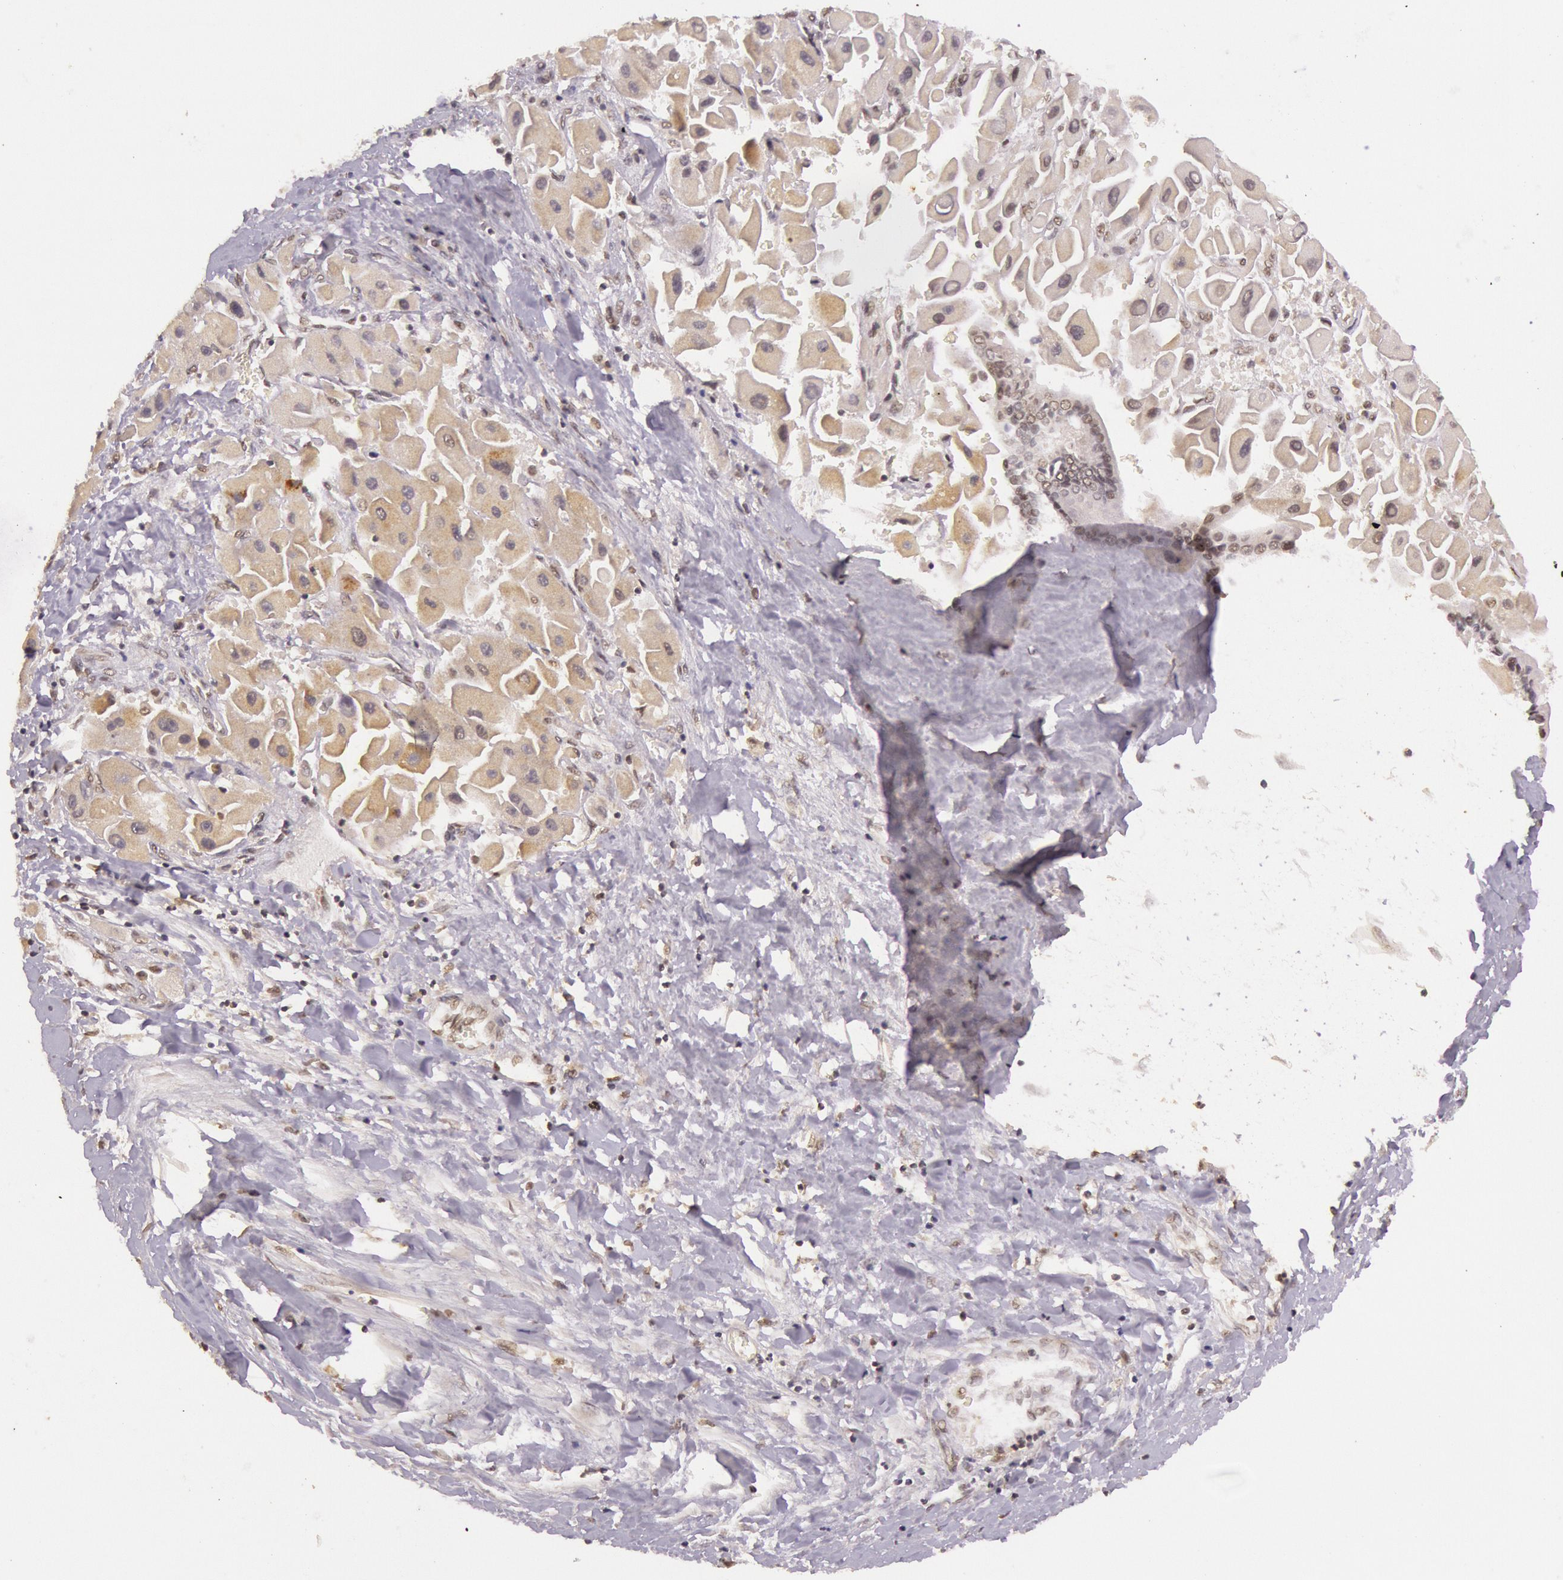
{"staining": {"intensity": "weak", "quantity": "<25%", "location": "cytoplasmic/membranous,nuclear"}, "tissue": "liver cancer", "cell_type": "Tumor cells", "image_type": "cancer", "snomed": [{"axis": "morphology", "description": "Carcinoma, Hepatocellular, NOS"}, {"axis": "topography", "description": "Liver"}], "caption": "High power microscopy image of an immunohistochemistry image of hepatocellular carcinoma (liver), revealing no significant staining in tumor cells.", "gene": "RTL10", "patient": {"sex": "male", "age": 24}}